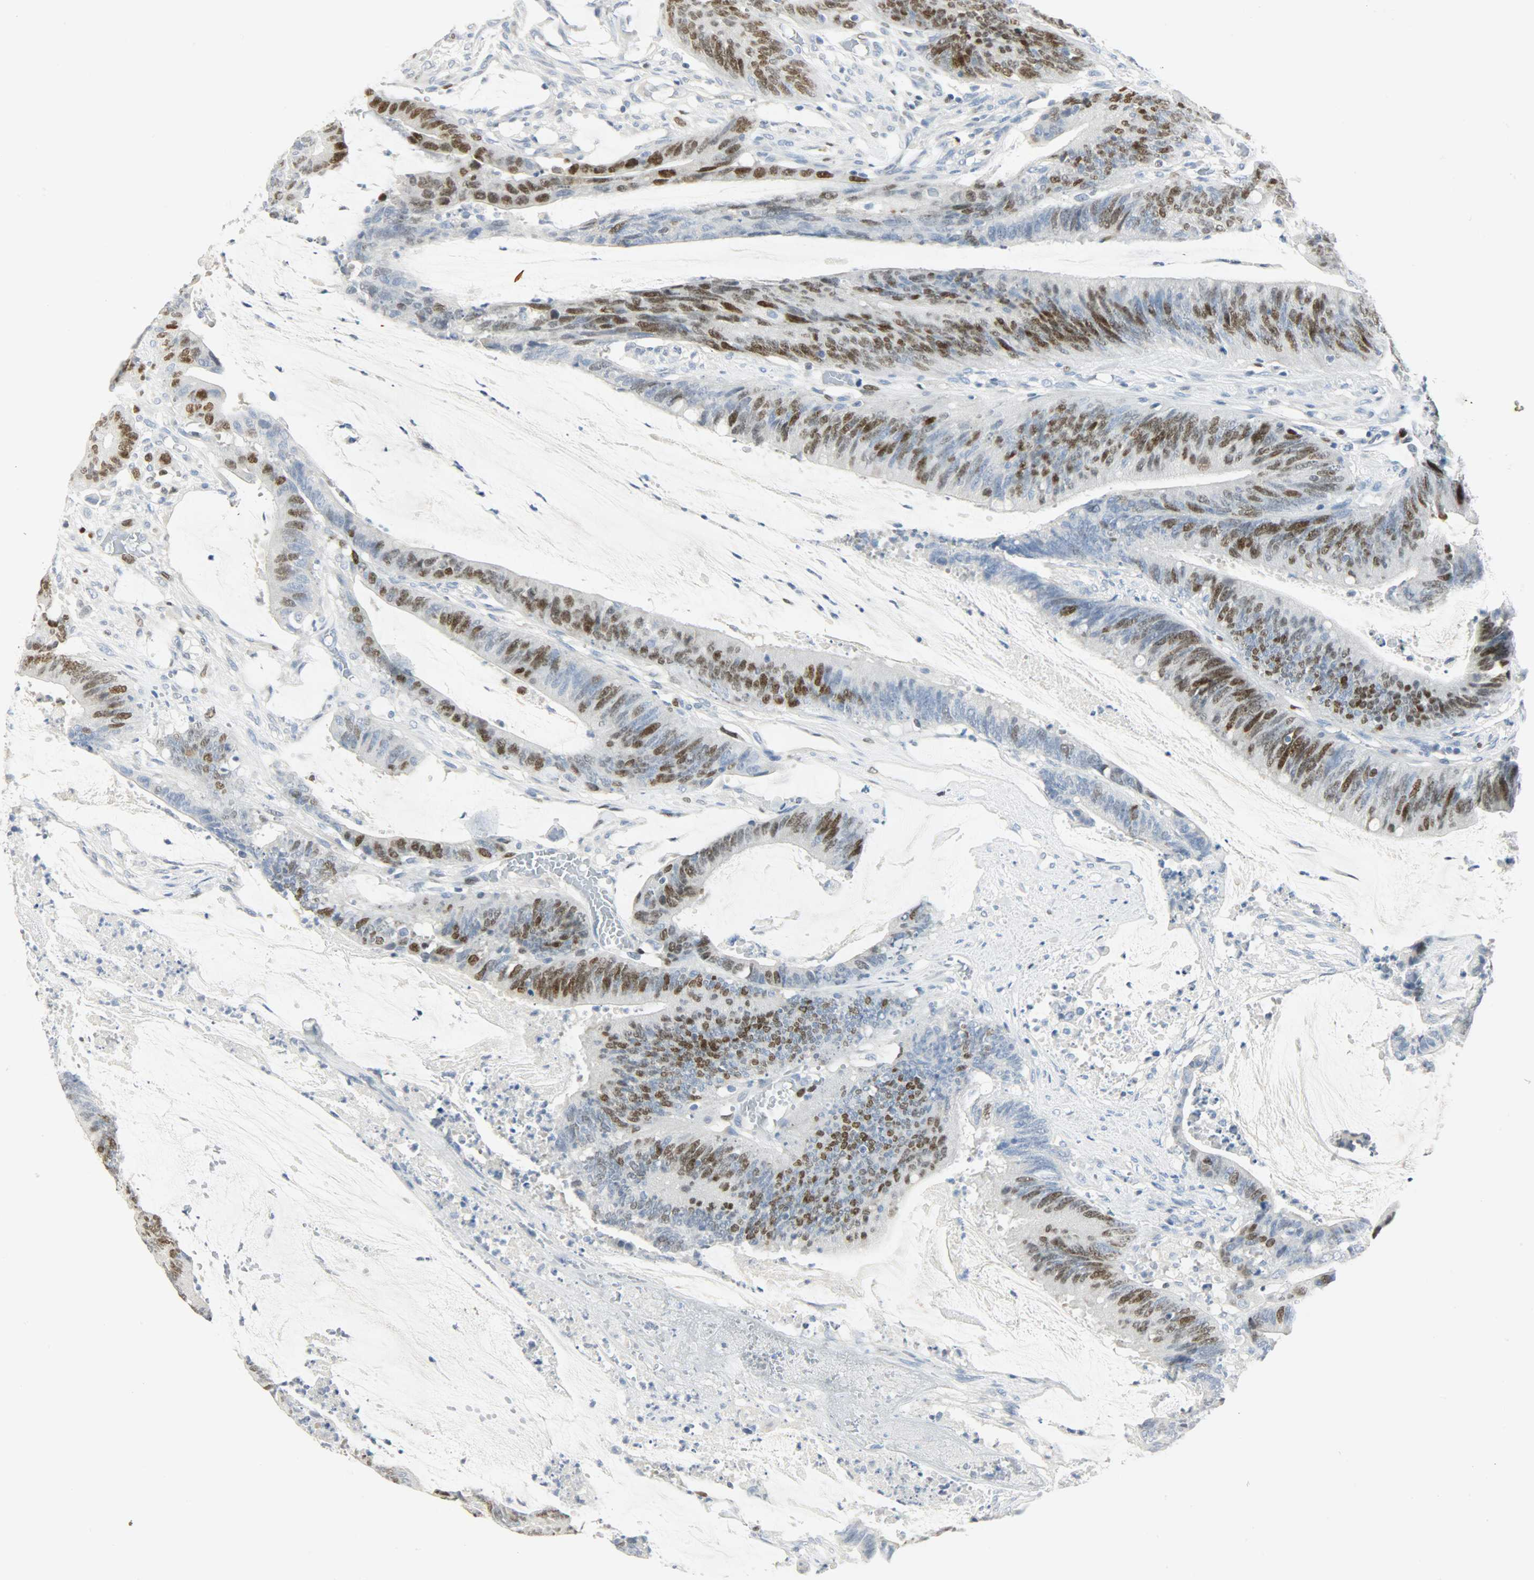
{"staining": {"intensity": "strong", "quantity": "25%-75%", "location": "nuclear"}, "tissue": "colorectal cancer", "cell_type": "Tumor cells", "image_type": "cancer", "snomed": [{"axis": "morphology", "description": "Adenocarcinoma, NOS"}, {"axis": "topography", "description": "Rectum"}], "caption": "Colorectal cancer (adenocarcinoma) was stained to show a protein in brown. There is high levels of strong nuclear staining in approximately 25%-75% of tumor cells. The staining was performed using DAB to visualize the protein expression in brown, while the nuclei were stained in blue with hematoxylin (Magnification: 20x).", "gene": "HELLS", "patient": {"sex": "female", "age": 66}}